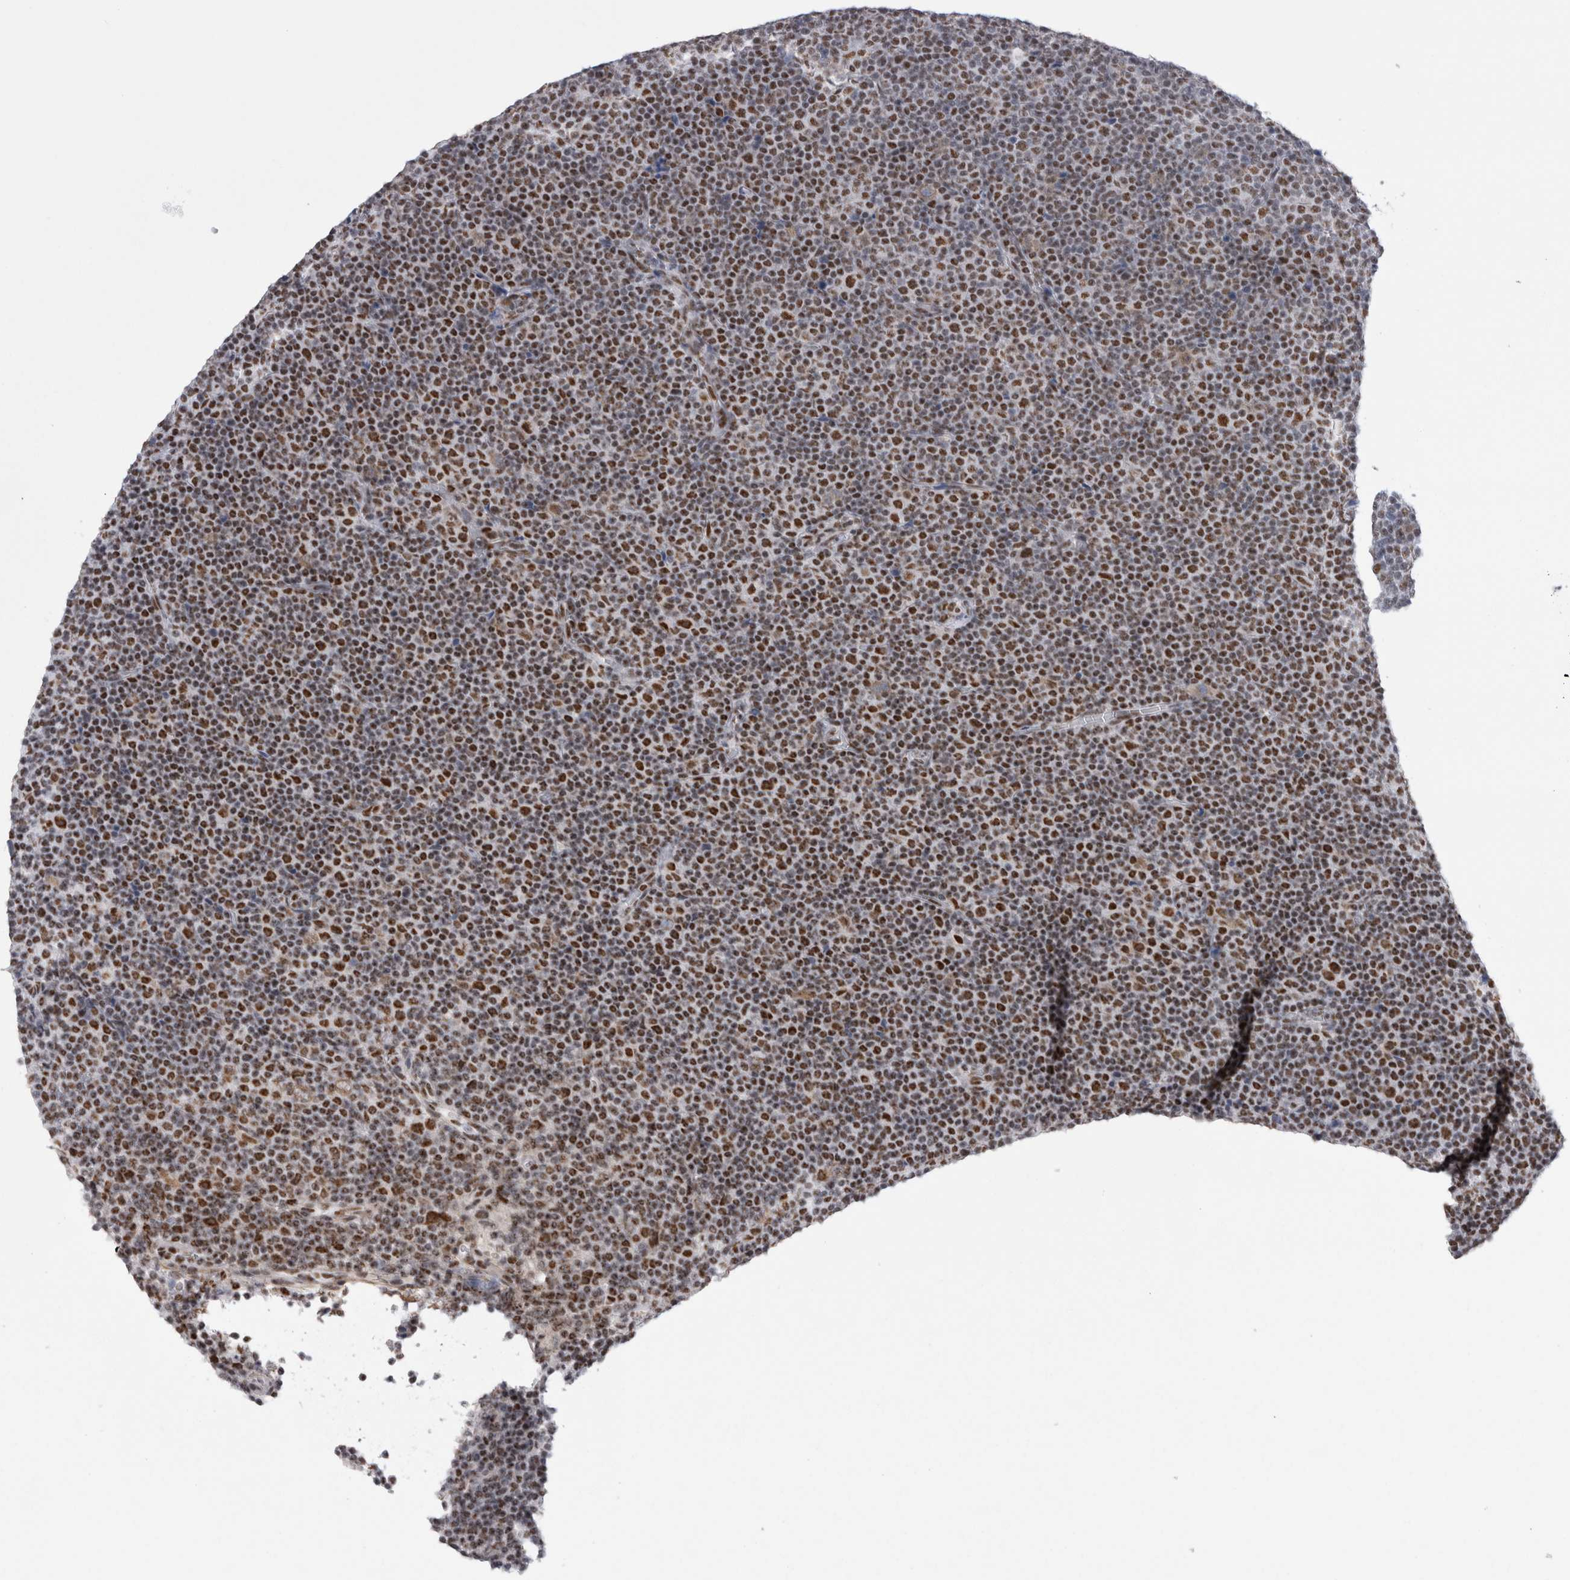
{"staining": {"intensity": "strong", "quantity": ">75%", "location": "nuclear"}, "tissue": "lymphoma", "cell_type": "Tumor cells", "image_type": "cancer", "snomed": [{"axis": "morphology", "description": "Malignant lymphoma, non-Hodgkin's type, Low grade"}, {"axis": "topography", "description": "Lymph node"}], "caption": "Tumor cells reveal high levels of strong nuclear expression in about >75% of cells in human lymphoma.", "gene": "API5", "patient": {"sex": "female", "age": 67}}